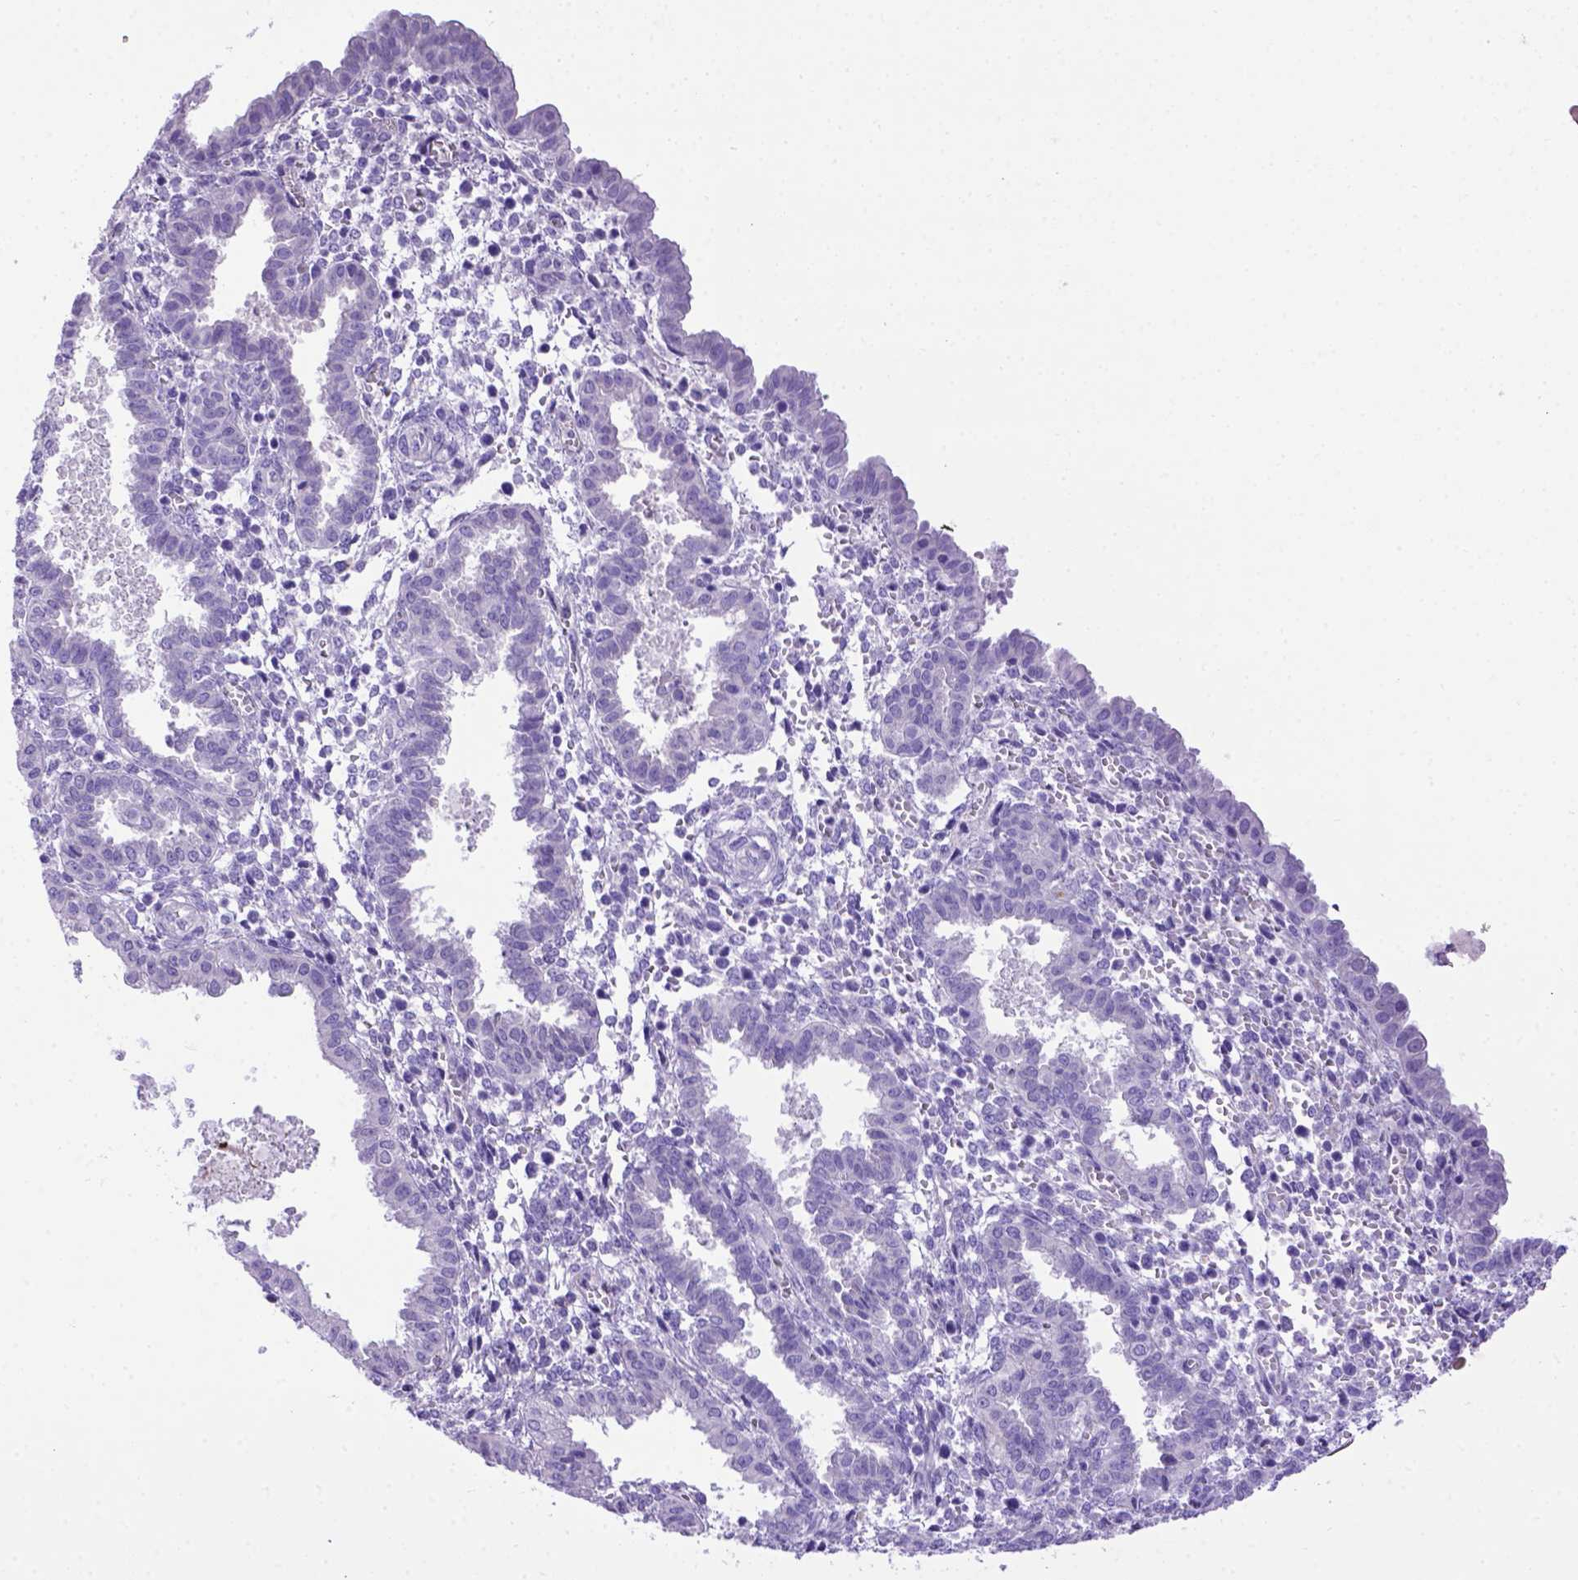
{"staining": {"intensity": "negative", "quantity": "none", "location": "none"}, "tissue": "endometrium", "cell_type": "Cells in endometrial stroma", "image_type": "normal", "snomed": [{"axis": "morphology", "description": "Normal tissue, NOS"}, {"axis": "topography", "description": "Endometrium"}], "caption": "An IHC histopathology image of unremarkable endometrium is shown. There is no staining in cells in endometrial stroma of endometrium.", "gene": "PTGES", "patient": {"sex": "female", "age": 37}}